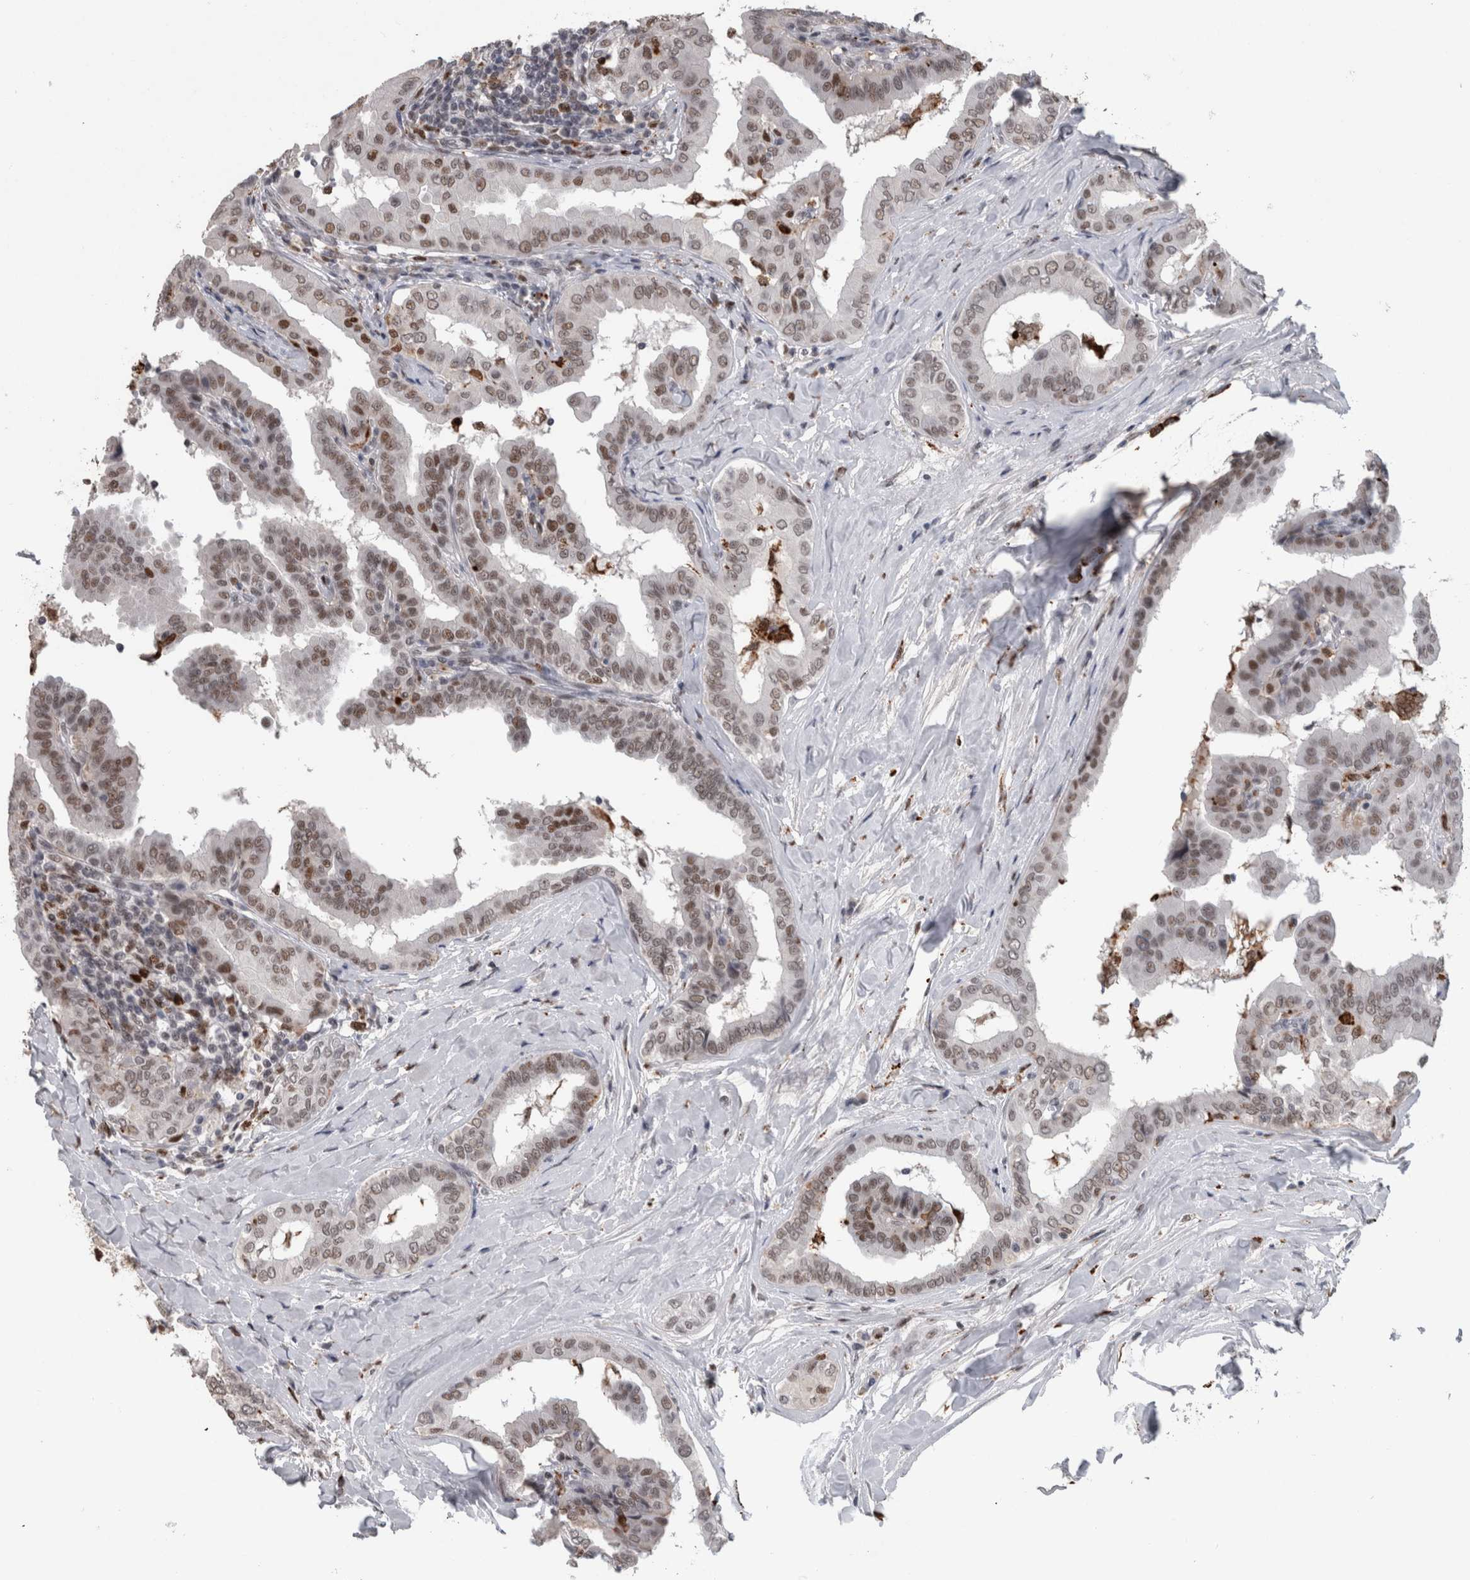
{"staining": {"intensity": "weak", "quantity": ">75%", "location": "nuclear"}, "tissue": "thyroid cancer", "cell_type": "Tumor cells", "image_type": "cancer", "snomed": [{"axis": "morphology", "description": "Papillary adenocarcinoma, NOS"}, {"axis": "topography", "description": "Thyroid gland"}], "caption": "Immunohistochemical staining of human thyroid cancer shows low levels of weak nuclear protein positivity in about >75% of tumor cells.", "gene": "POLD2", "patient": {"sex": "male", "age": 33}}